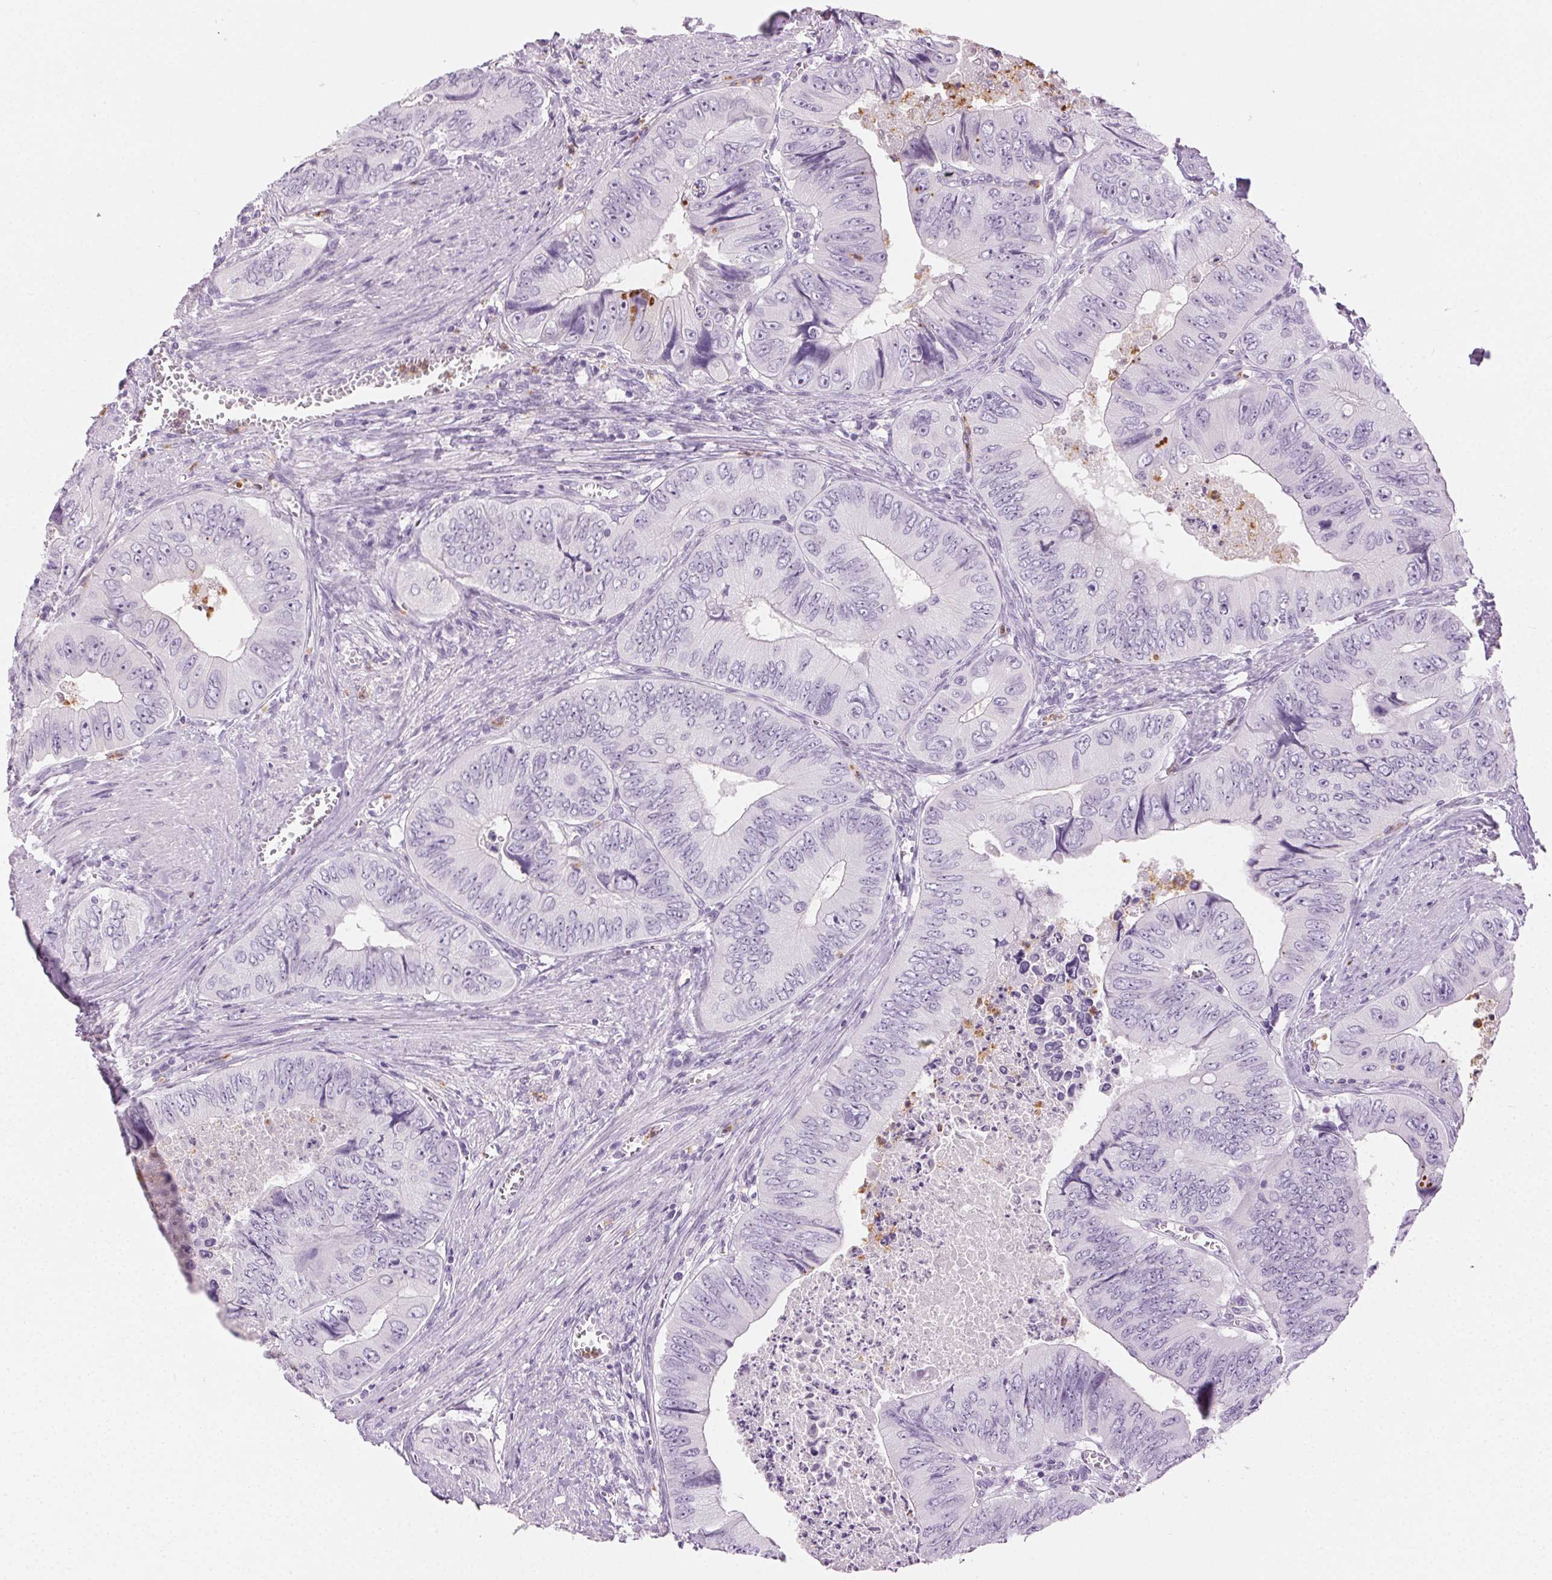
{"staining": {"intensity": "negative", "quantity": "none", "location": "none"}, "tissue": "colorectal cancer", "cell_type": "Tumor cells", "image_type": "cancer", "snomed": [{"axis": "morphology", "description": "Adenocarcinoma, NOS"}, {"axis": "topography", "description": "Colon"}], "caption": "An immunohistochemistry (IHC) image of adenocarcinoma (colorectal) is shown. There is no staining in tumor cells of adenocarcinoma (colorectal).", "gene": "MPO", "patient": {"sex": "female", "age": 84}}